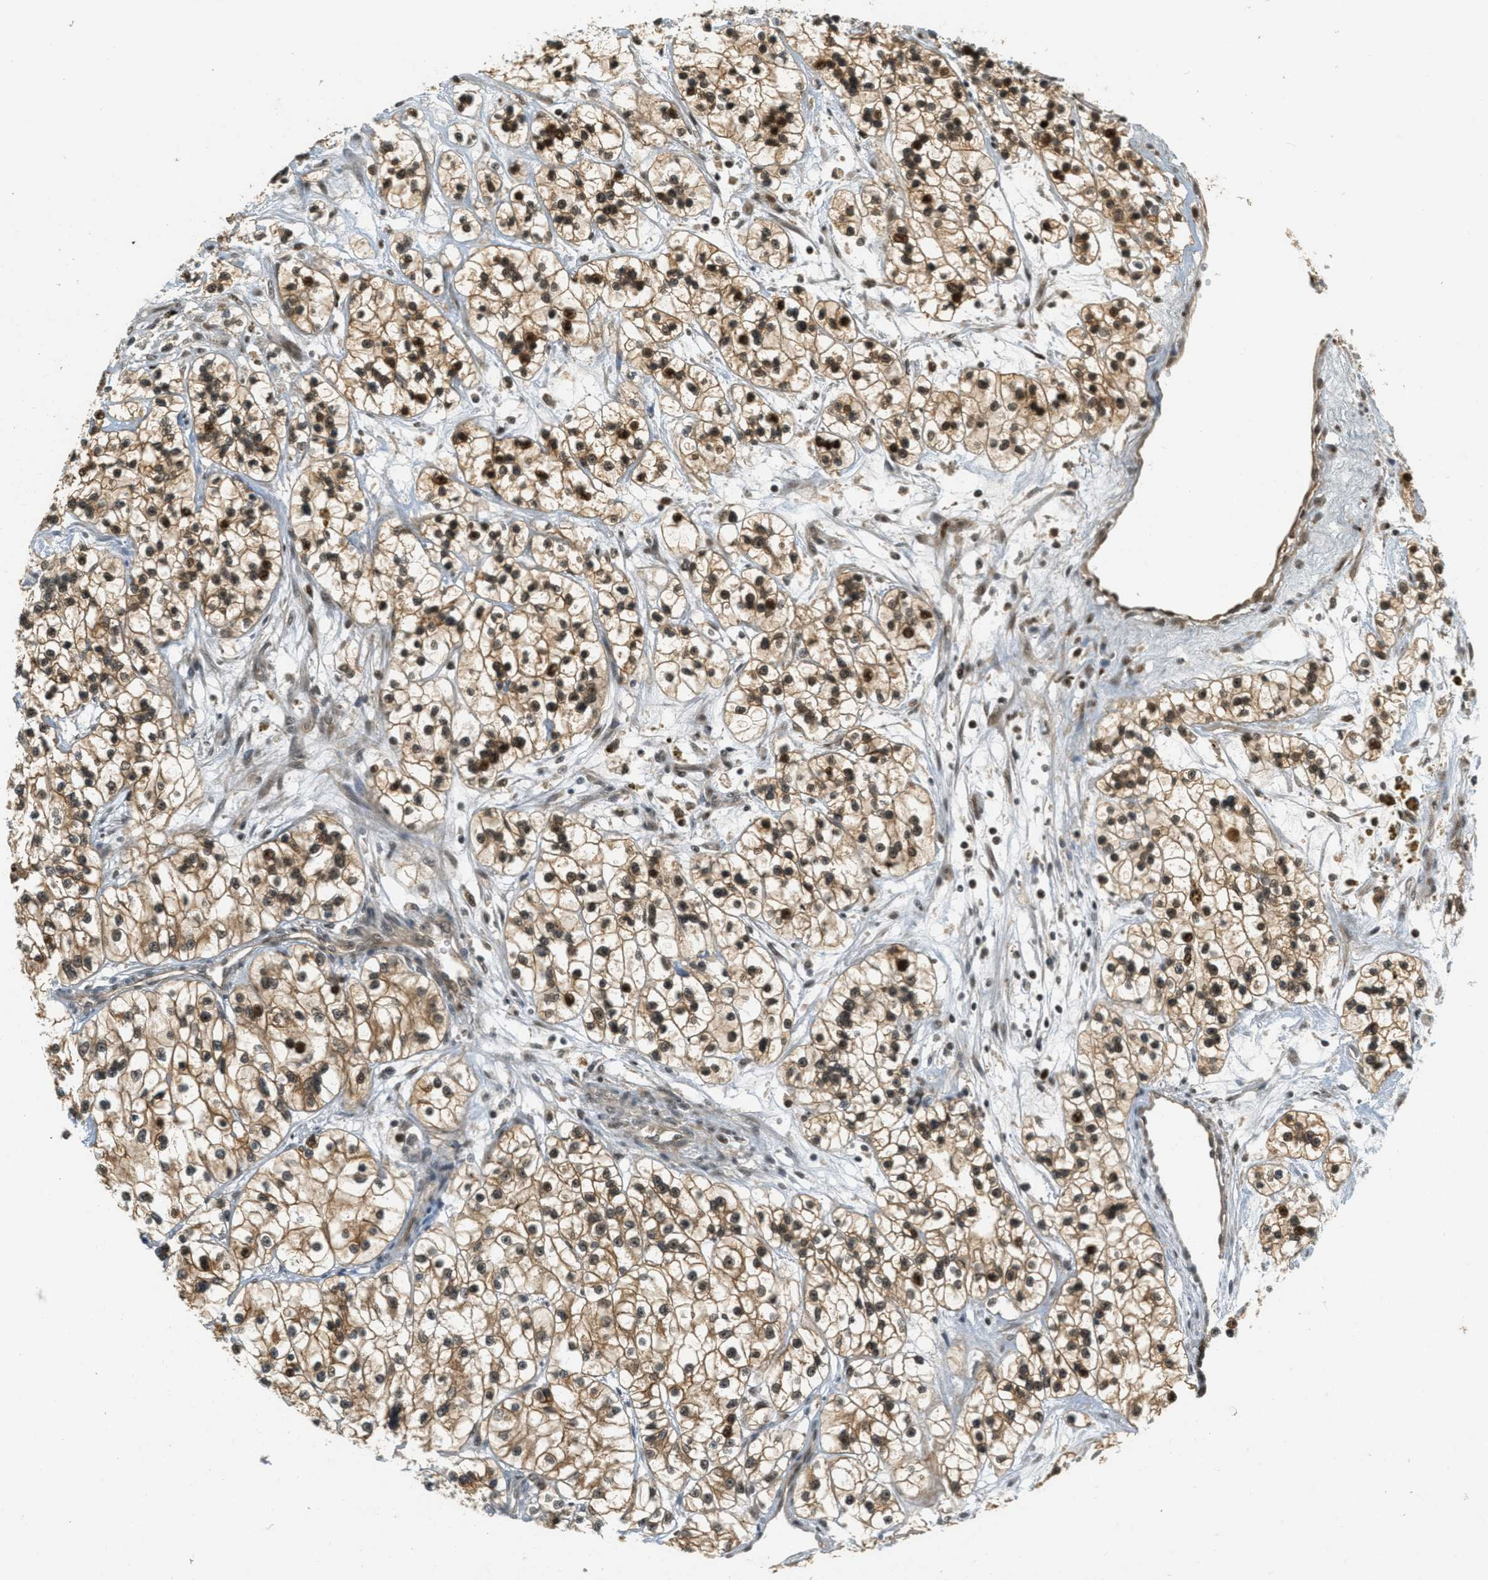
{"staining": {"intensity": "strong", "quantity": ">75%", "location": "cytoplasmic/membranous,nuclear"}, "tissue": "renal cancer", "cell_type": "Tumor cells", "image_type": "cancer", "snomed": [{"axis": "morphology", "description": "Adenocarcinoma, NOS"}, {"axis": "topography", "description": "Kidney"}], "caption": "High-magnification brightfield microscopy of renal cancer stained with DAB (3,3'-diaminobenzidine) (brown) and counterstained with hematoxylin (blue). tumor cells exhibit strong cytoplasmic/membranous and nuclear expression is present in approximately>75% of cells.", "gene": "FOXM1", "patient": {"sex": "female", "age": 57}}